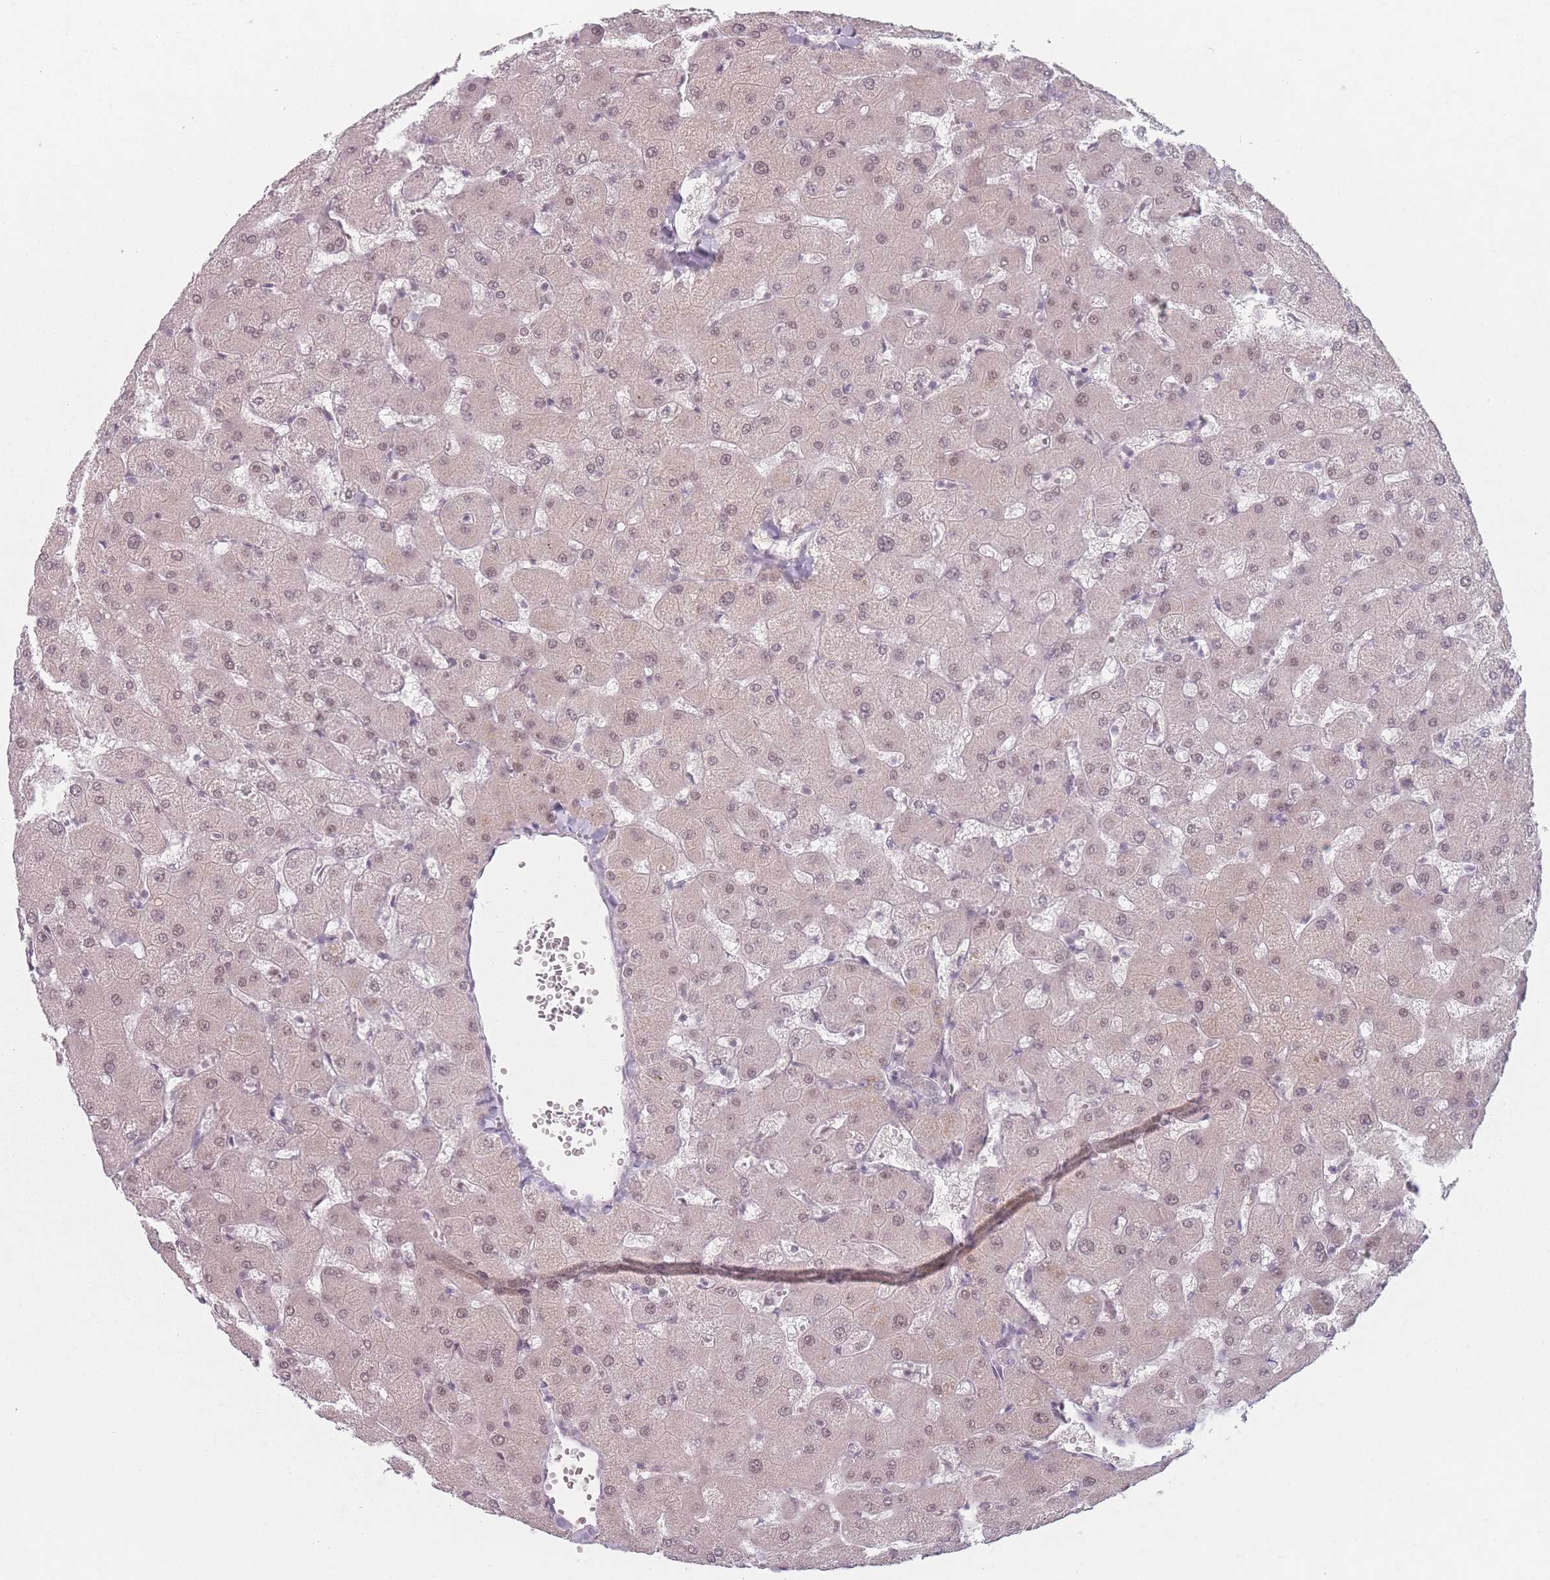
{"staining": {"intensity": "negative", "quantity": "none", "location": "none"}, "tissue": "liver", "cell_type": "Cholangiocytes", "image_type": "normal", "snomed": [{"axis": "morphology", "description": "Normal tissue, NOS"}, {"axis": "topography", "description": "Liver"}], "caption": "The micrograph shows no staining of cholangiocytes in unremarkable liver. (IHC, brightfield microscopy, high magnification).", "gene": "ZC3H14", "patient": {"sex": "female", "age": 63}}